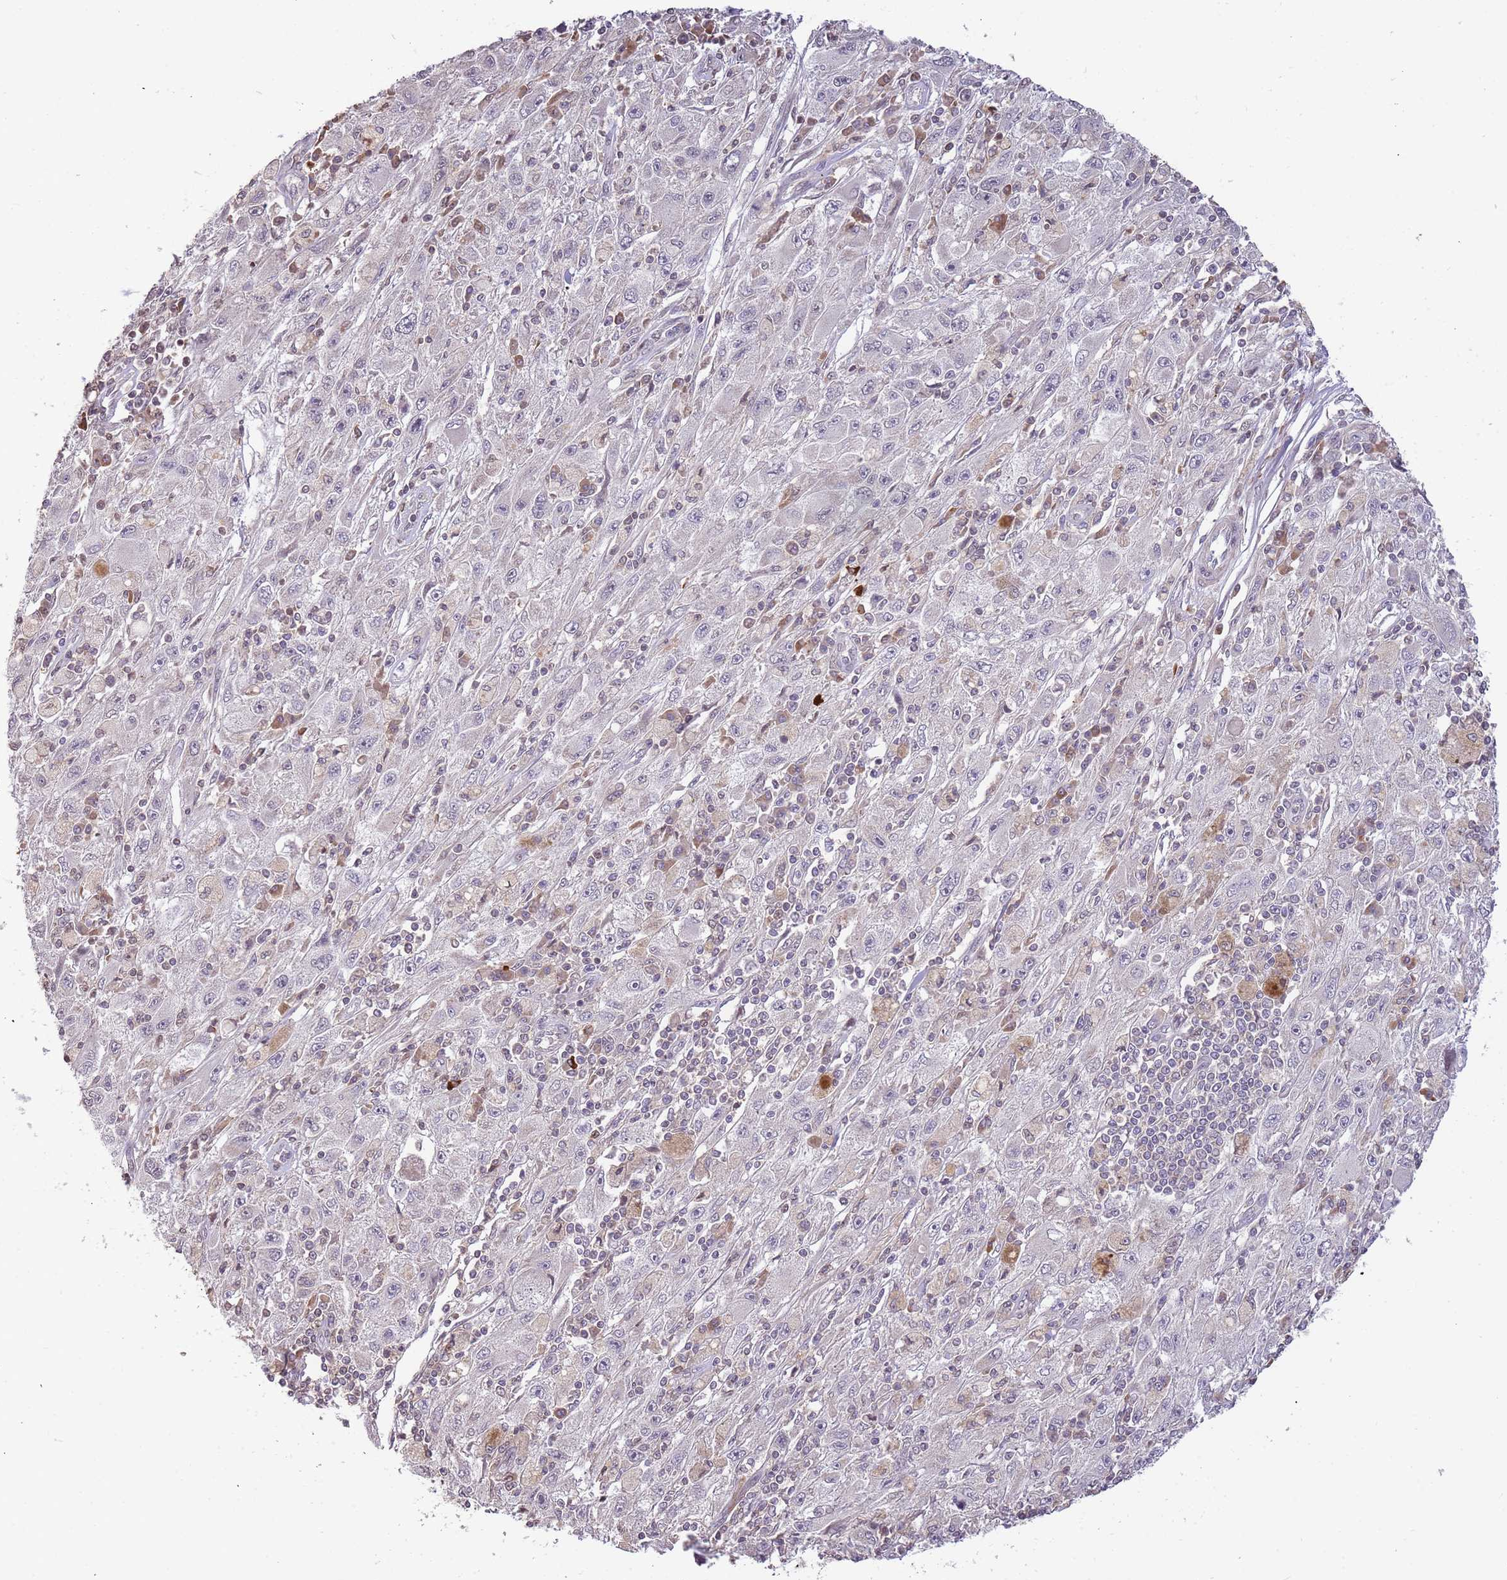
{"staining": {"intensity": "negative", "quantity": "none", "location": "none"}, "tissue": "melanoma", "cell_type": "Tumor cells", "image_type": "cancer", "snomed": [{"axis": "morphology", "description": "Malignant melanoma, Metastatic site"}, {"axis": "topography", "description": "Skin"}], "caption": "The image demonstrates no significant expression in tumor cells of malignant melanoma (metastatic site).", "gene": "SLC16A4", "patient": {"sex": "male", "age": 53}}